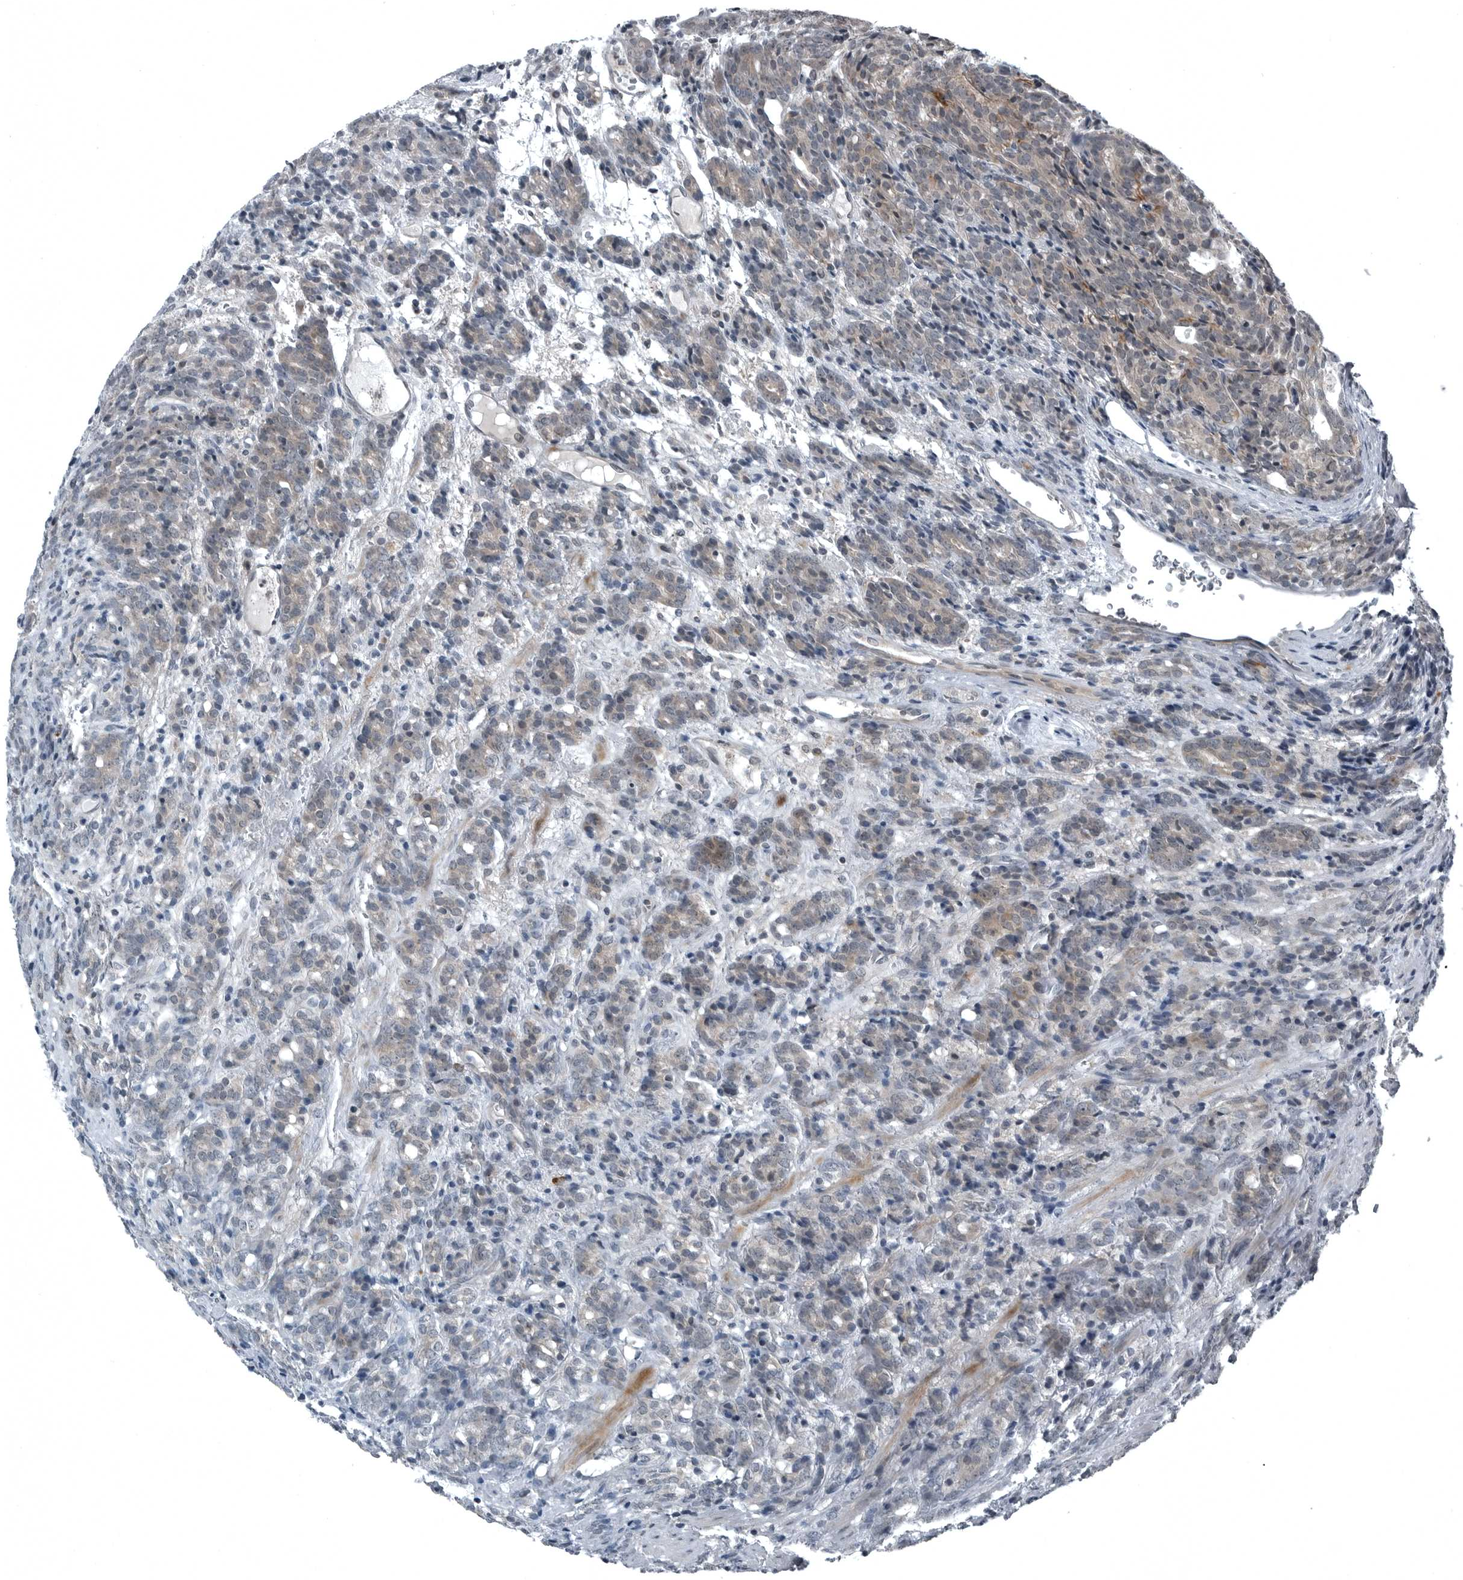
{"staining": {"intensity": "weak", "quantity": "25%-75%", "location": "cytoplasmic/membranous"}, "tissue": "prostate cancer", "cell_type": "Tumor cells", "image_type": "cancer", "snomed": [{"axis": "morphology", "description": "Adenocarcinoma, High grade"}, {"axis": "topography", "description": "Prostate"}], "caption": "Prostate cancer stained with a brown dye exhibits weak cytoplasmic/membranous positive staining in about 25%-75% of tumor cells.", "gene": "GAK", "patient": {"sex": "male", "age": 62}}